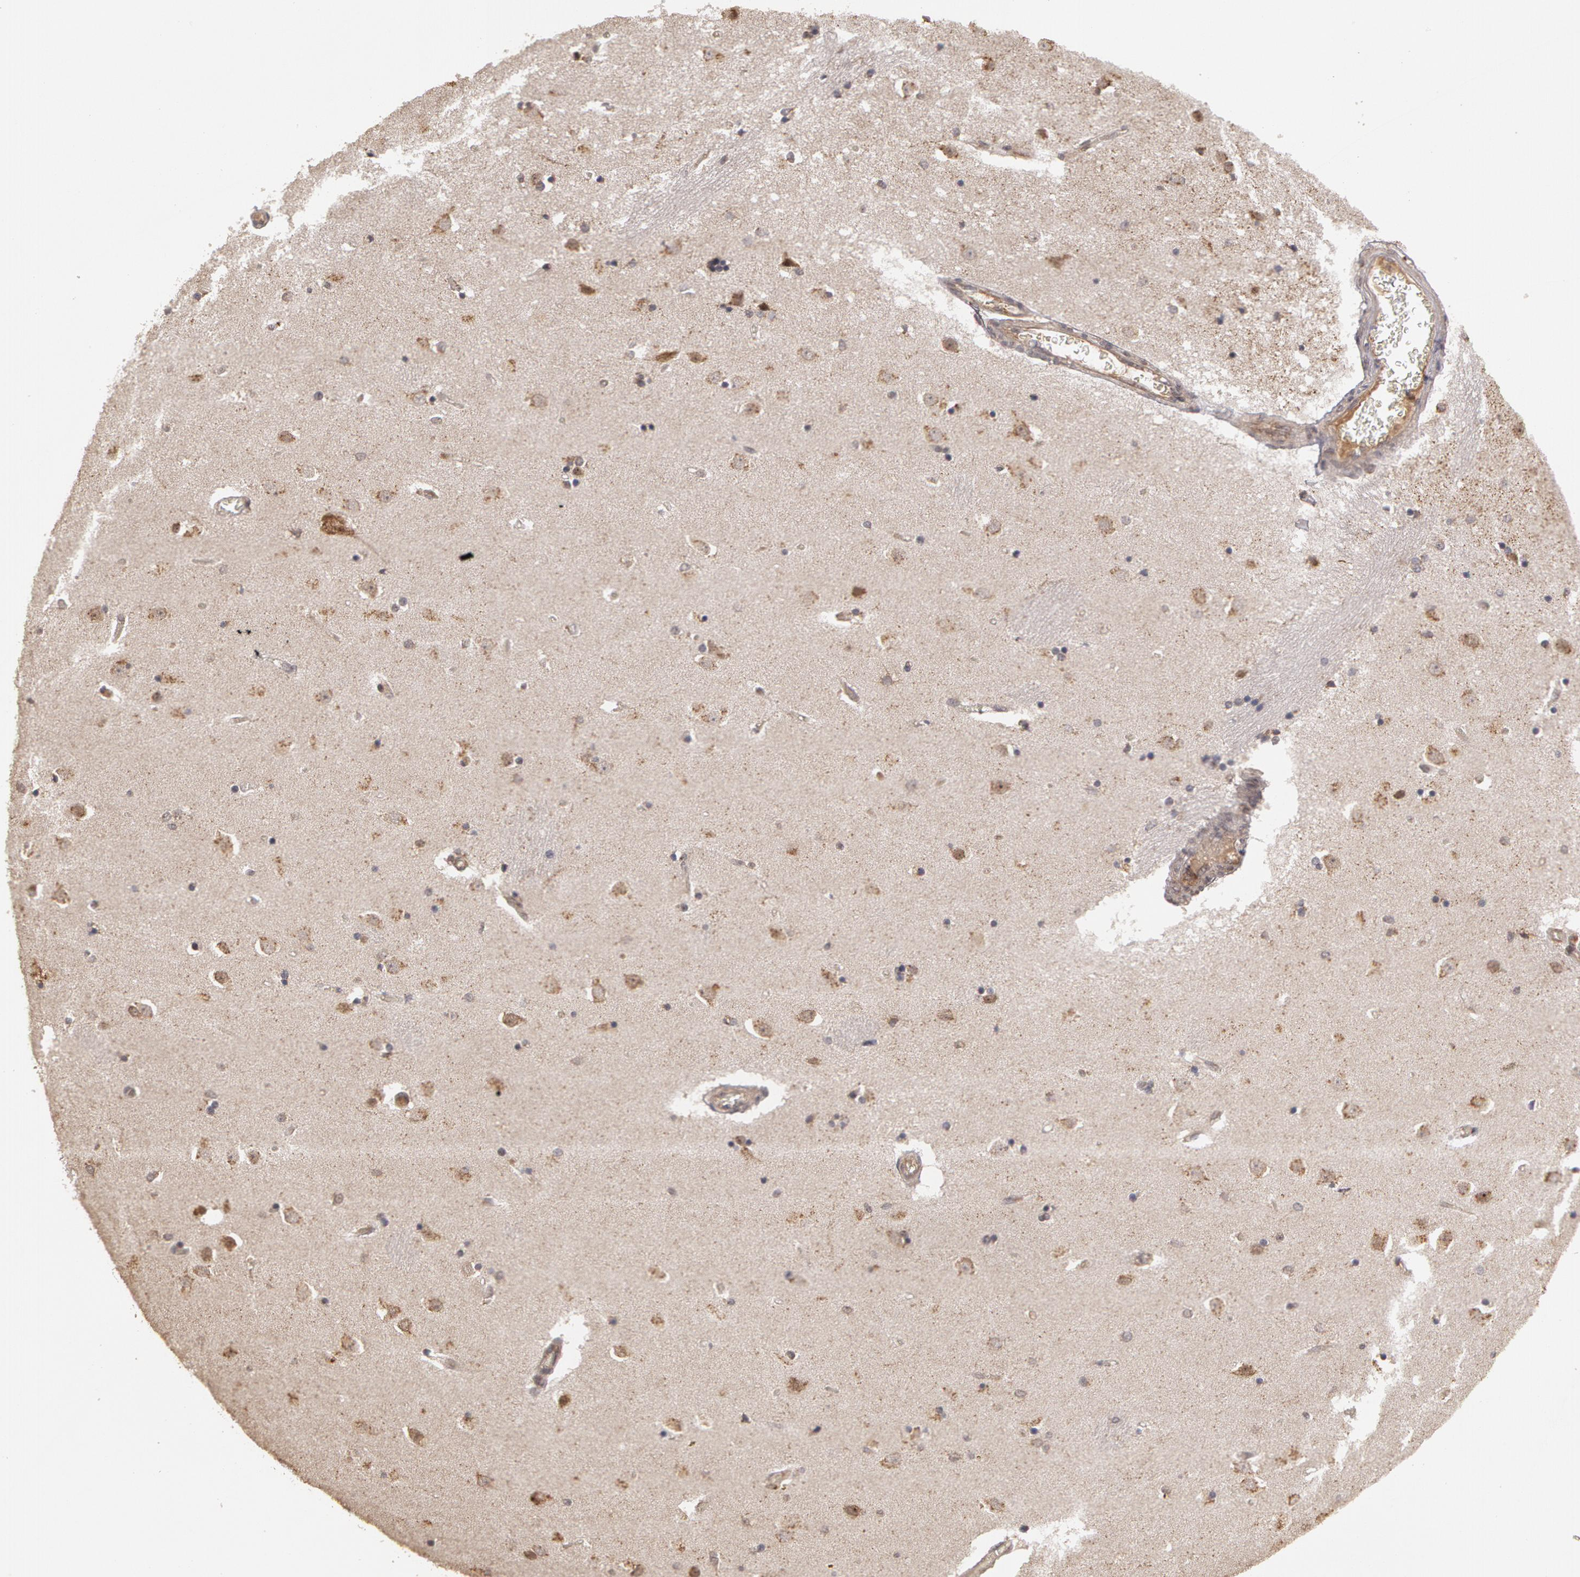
{"staining": {"intensity": "negative", "quantity": "none", "location": "none"}, "tissue": "caudate", "cell_type": "Glial cells", "image_type": "normal", "snomed": [{"axis": "morphology", "description": "Normal tissue, NOS"}, {"axis": "topography", "description": "Lateral ventricle wall"}], "caption": "The micrograph demonstrates no staining of glial cells in unremarkable caudate. Brightfield microscopy of IHC stained with DAB (3,3'-diaminobenzidine) (brown) and hematoxylin (blue), captured at high magnification.", "gene": "STX5", "patient": {"sex": "female", "age": 54}}